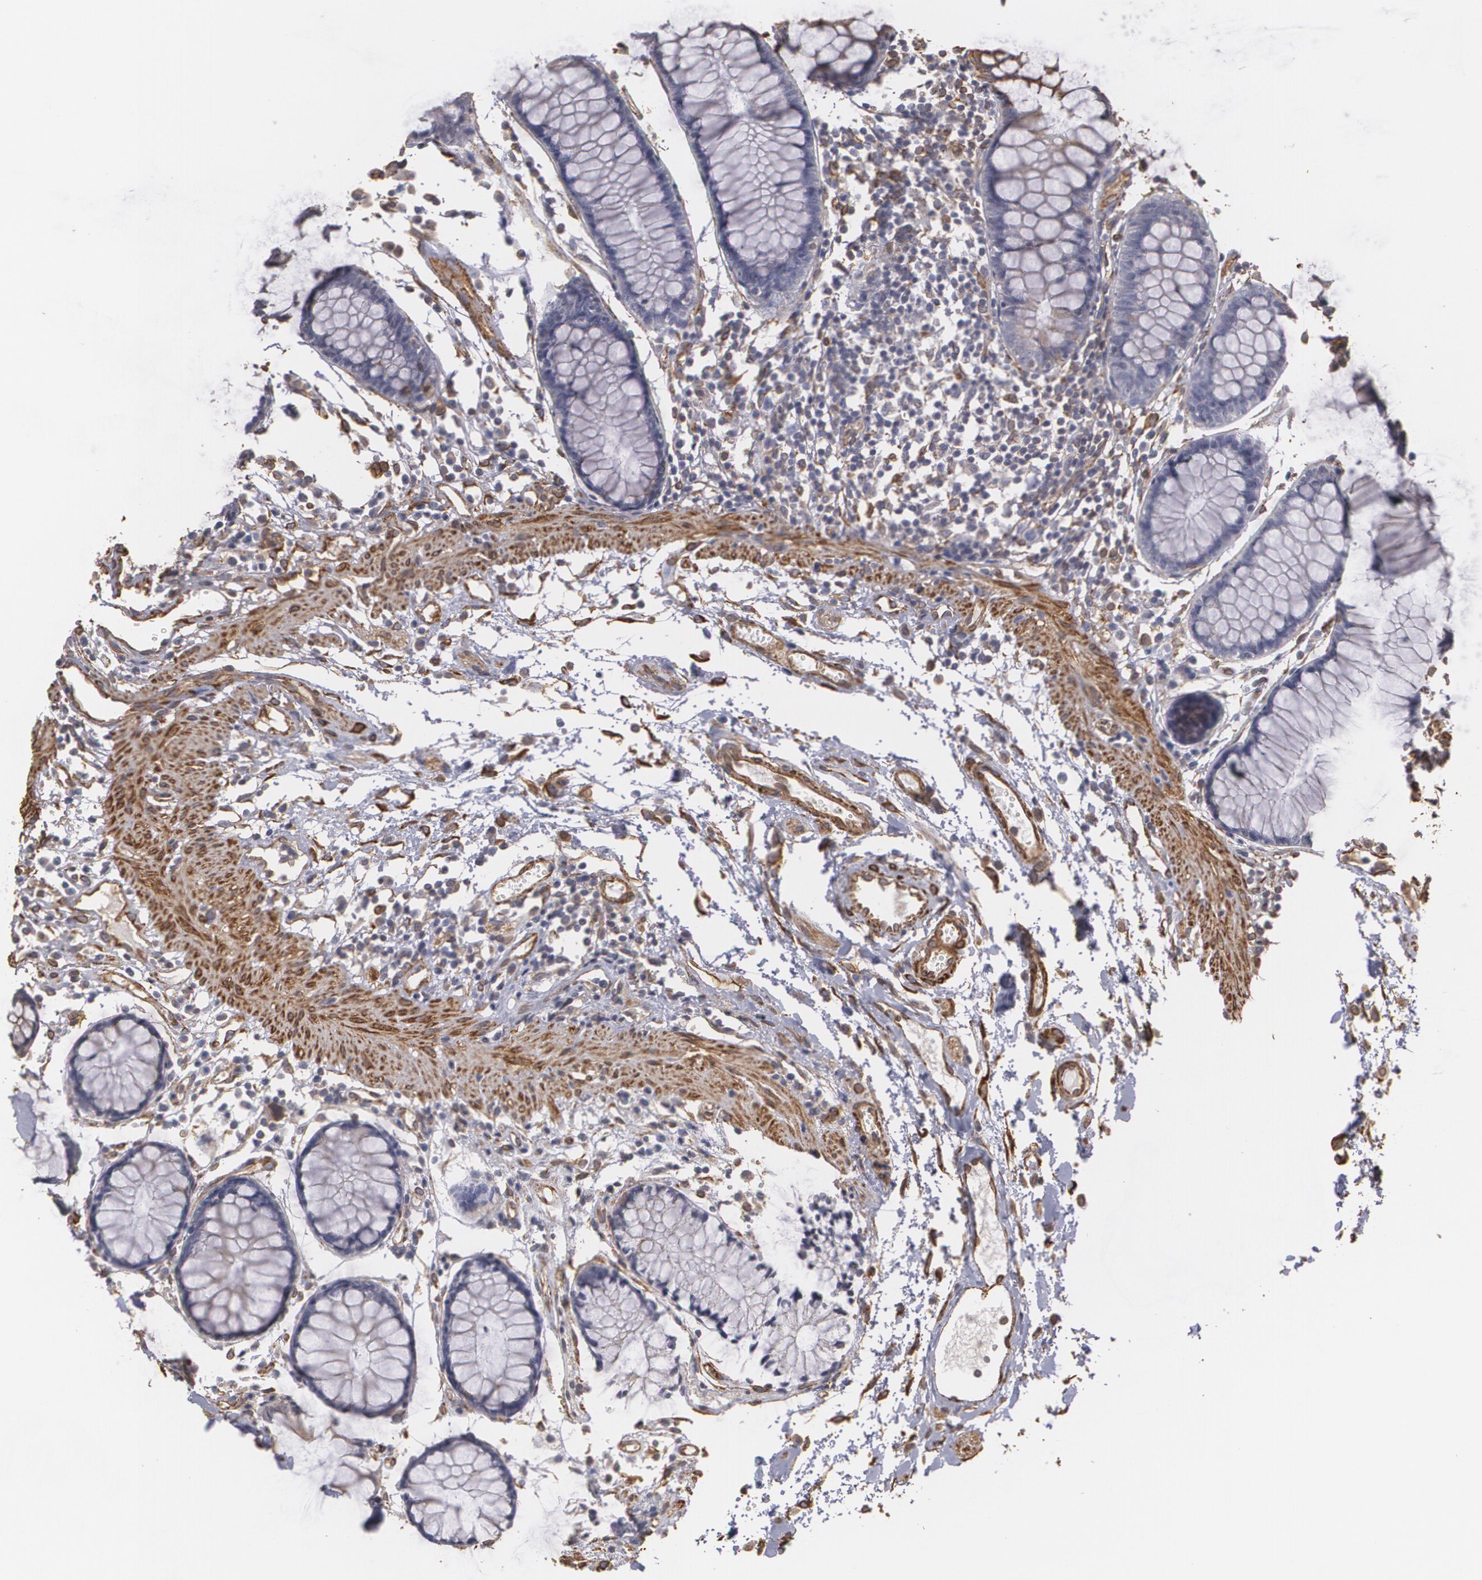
{"staining": {"intensity": "moderate", "quantity": ">75%", "location": "cytoplasmic/membranous"}, "tissue": "colon", "cell_type": "Endothelial cells", "image_type": "normal", "snomed": [{"axis": "morphology", "description": "Normal tissue, NOS"}, {"axis": "topography", "description": "Colon"}], "caption": "Moderate cytoplasmic/membranous expression for a protein is seen in approximately >75% of endothelial cells of unremarkable colon using immunohistochemistry (IHC).", "gene": "CYB5R3", "patient": {"sex": "female", "age": 78}}